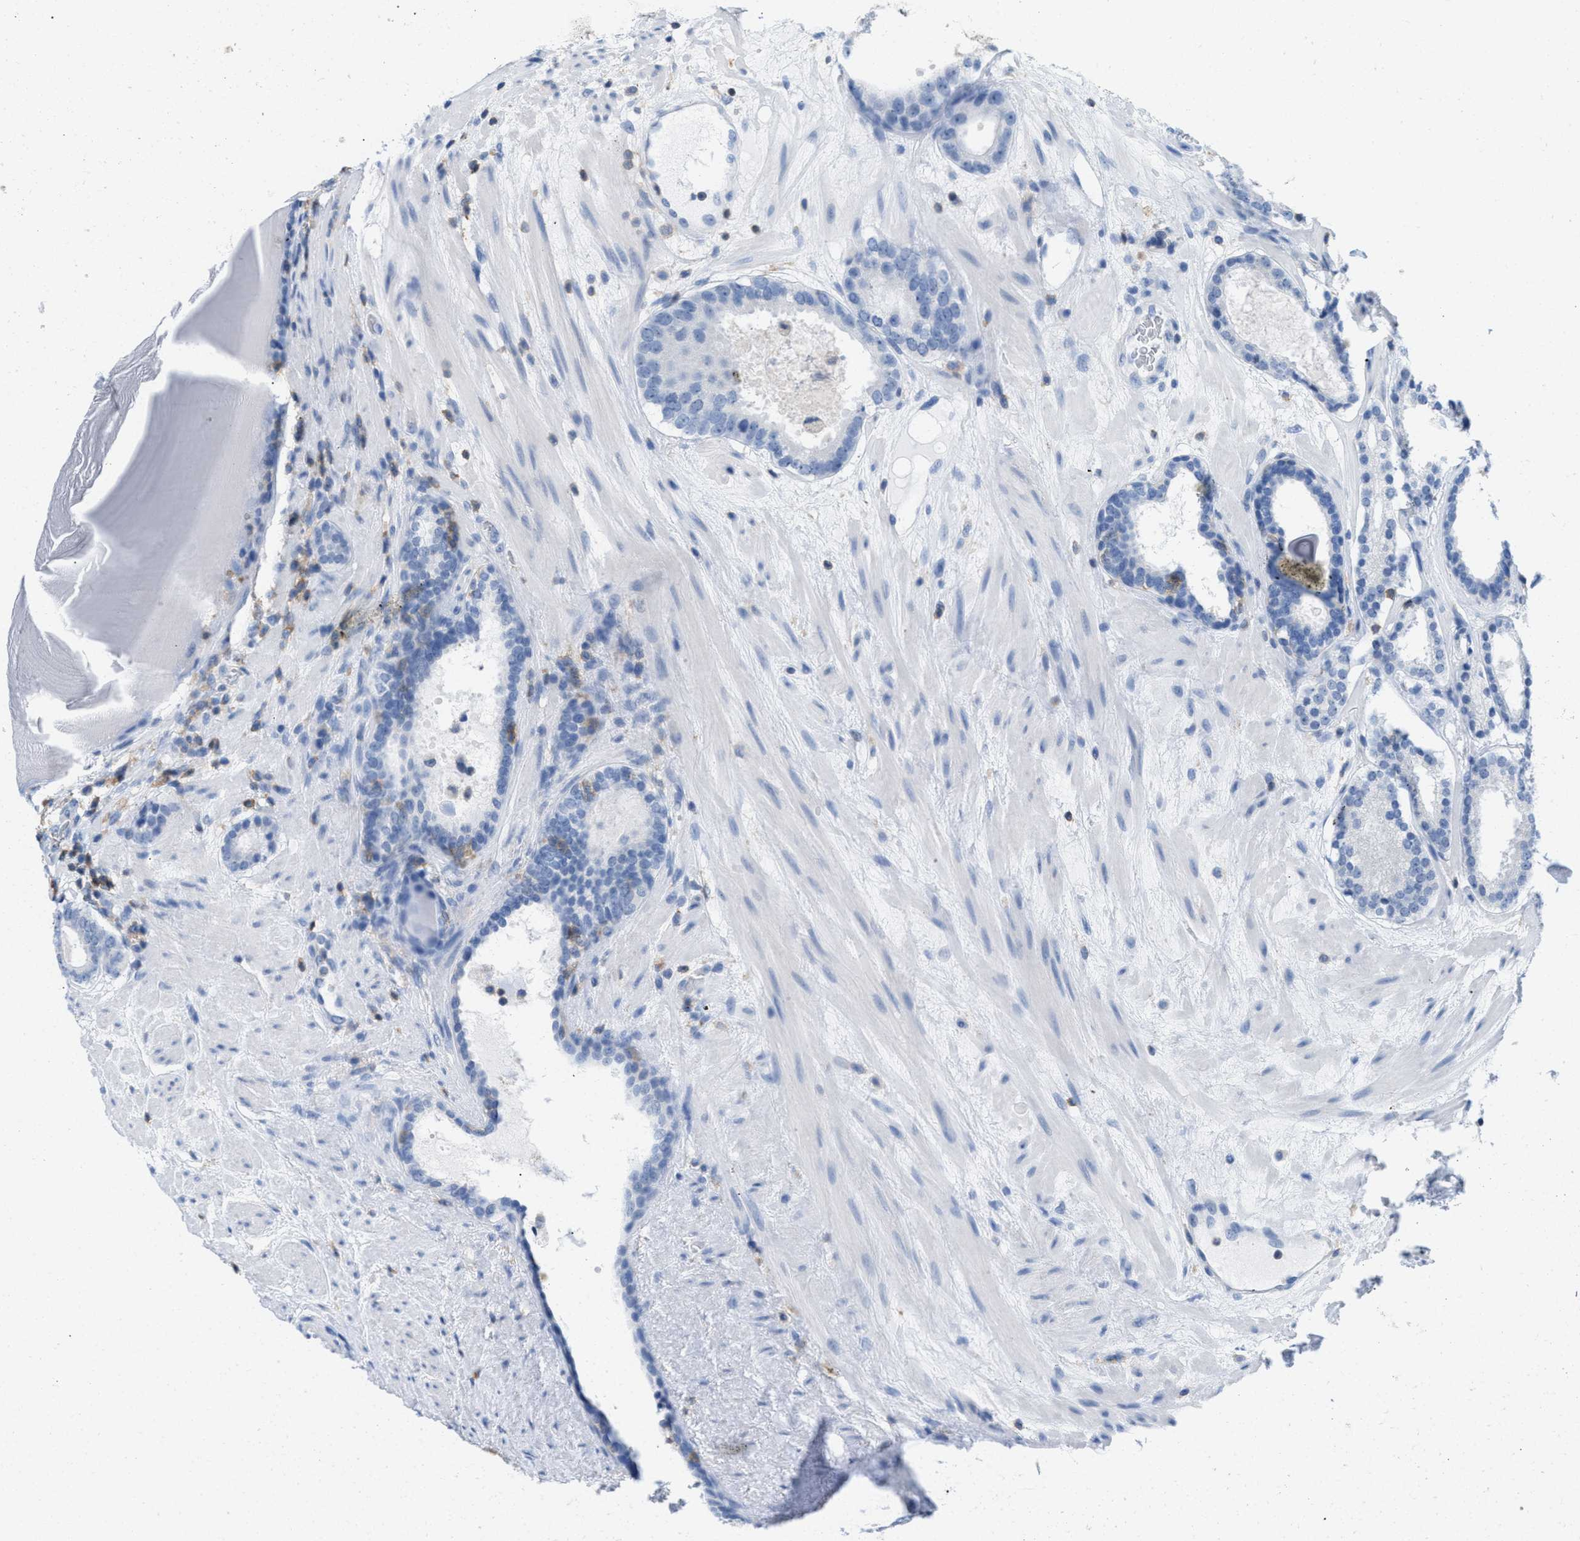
{"staining": {"intensity": "negative", "quantity": "none", "location": "none"}, "tissue": "prostate cancer", "cell_type": "Tumor cells", "image_type": "cancer", "snomed": [{"axis": "morphology", "description": "Adenocarcinoma, Low grade"}, {"axis": "topography", "description": "Prostate"}], "caption": "A micrograph of human low-grade adenocarcinoma (prostate) is negative for staining in tumor cells.", "gene": "IL16", "patient": {"sex": "male", "age": 69}}